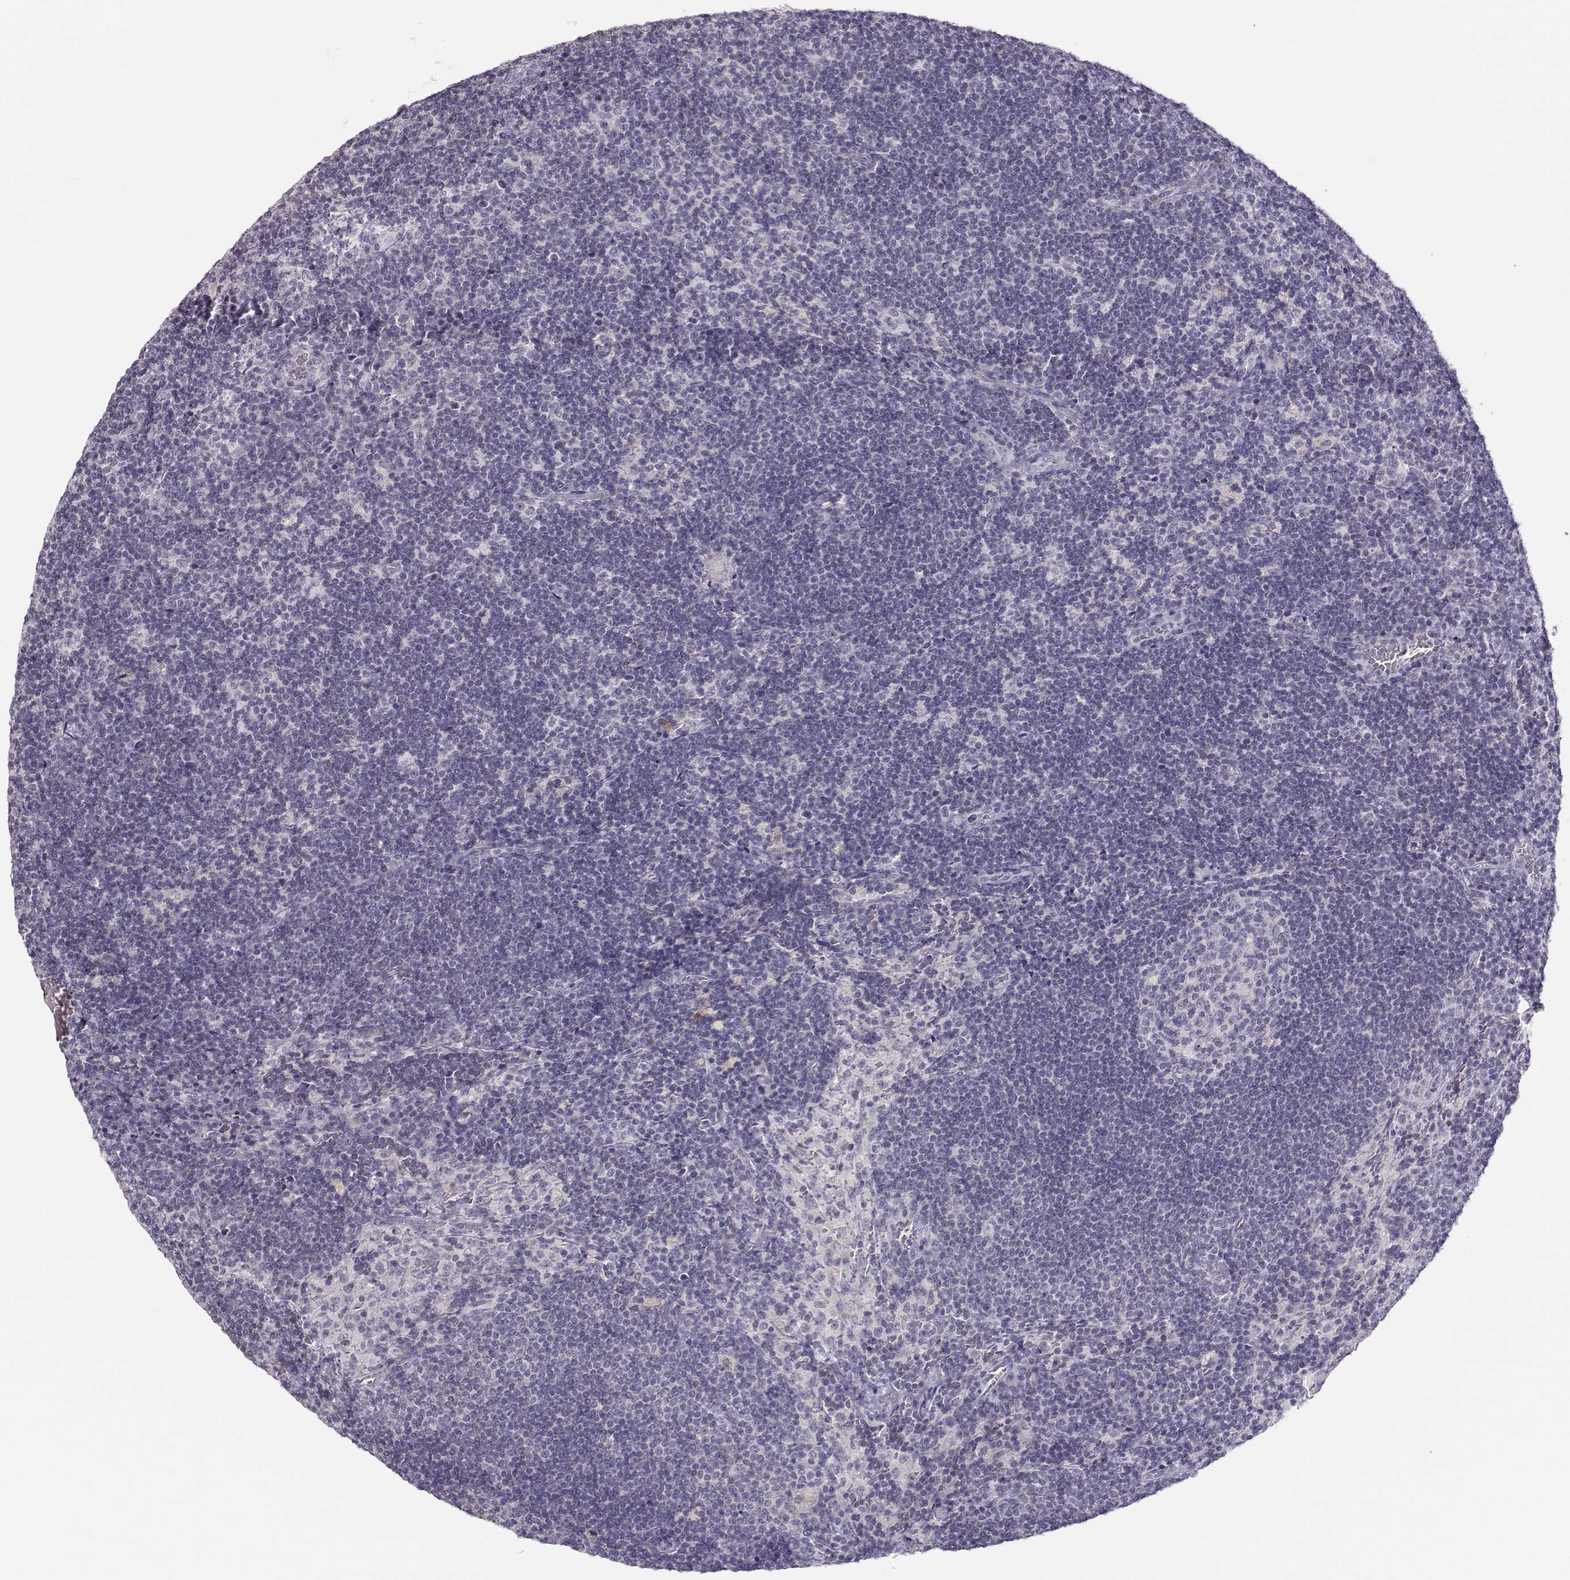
{"staining": {"intensity": "negative", "quantity": "none", "location": "none"}, "tissue": "lymph node", "cell_type": "Germinal center cells", "image_type": "normal", "snomed": [{"axis": "morphology", "description": "Normal tissue, NOS"}, {"axis": "topography", "description": "Lymph node"}], "caption": "Immunohistochemistry (IHC) histopathology image of normal lymph node: human lymph node stained with DAB (3,3'-diaminobenzidine) exhibits no significant protein staining in germinal center cells.", "gene": "FAM166A", "patient": {"sex": "male", "age": 63}}